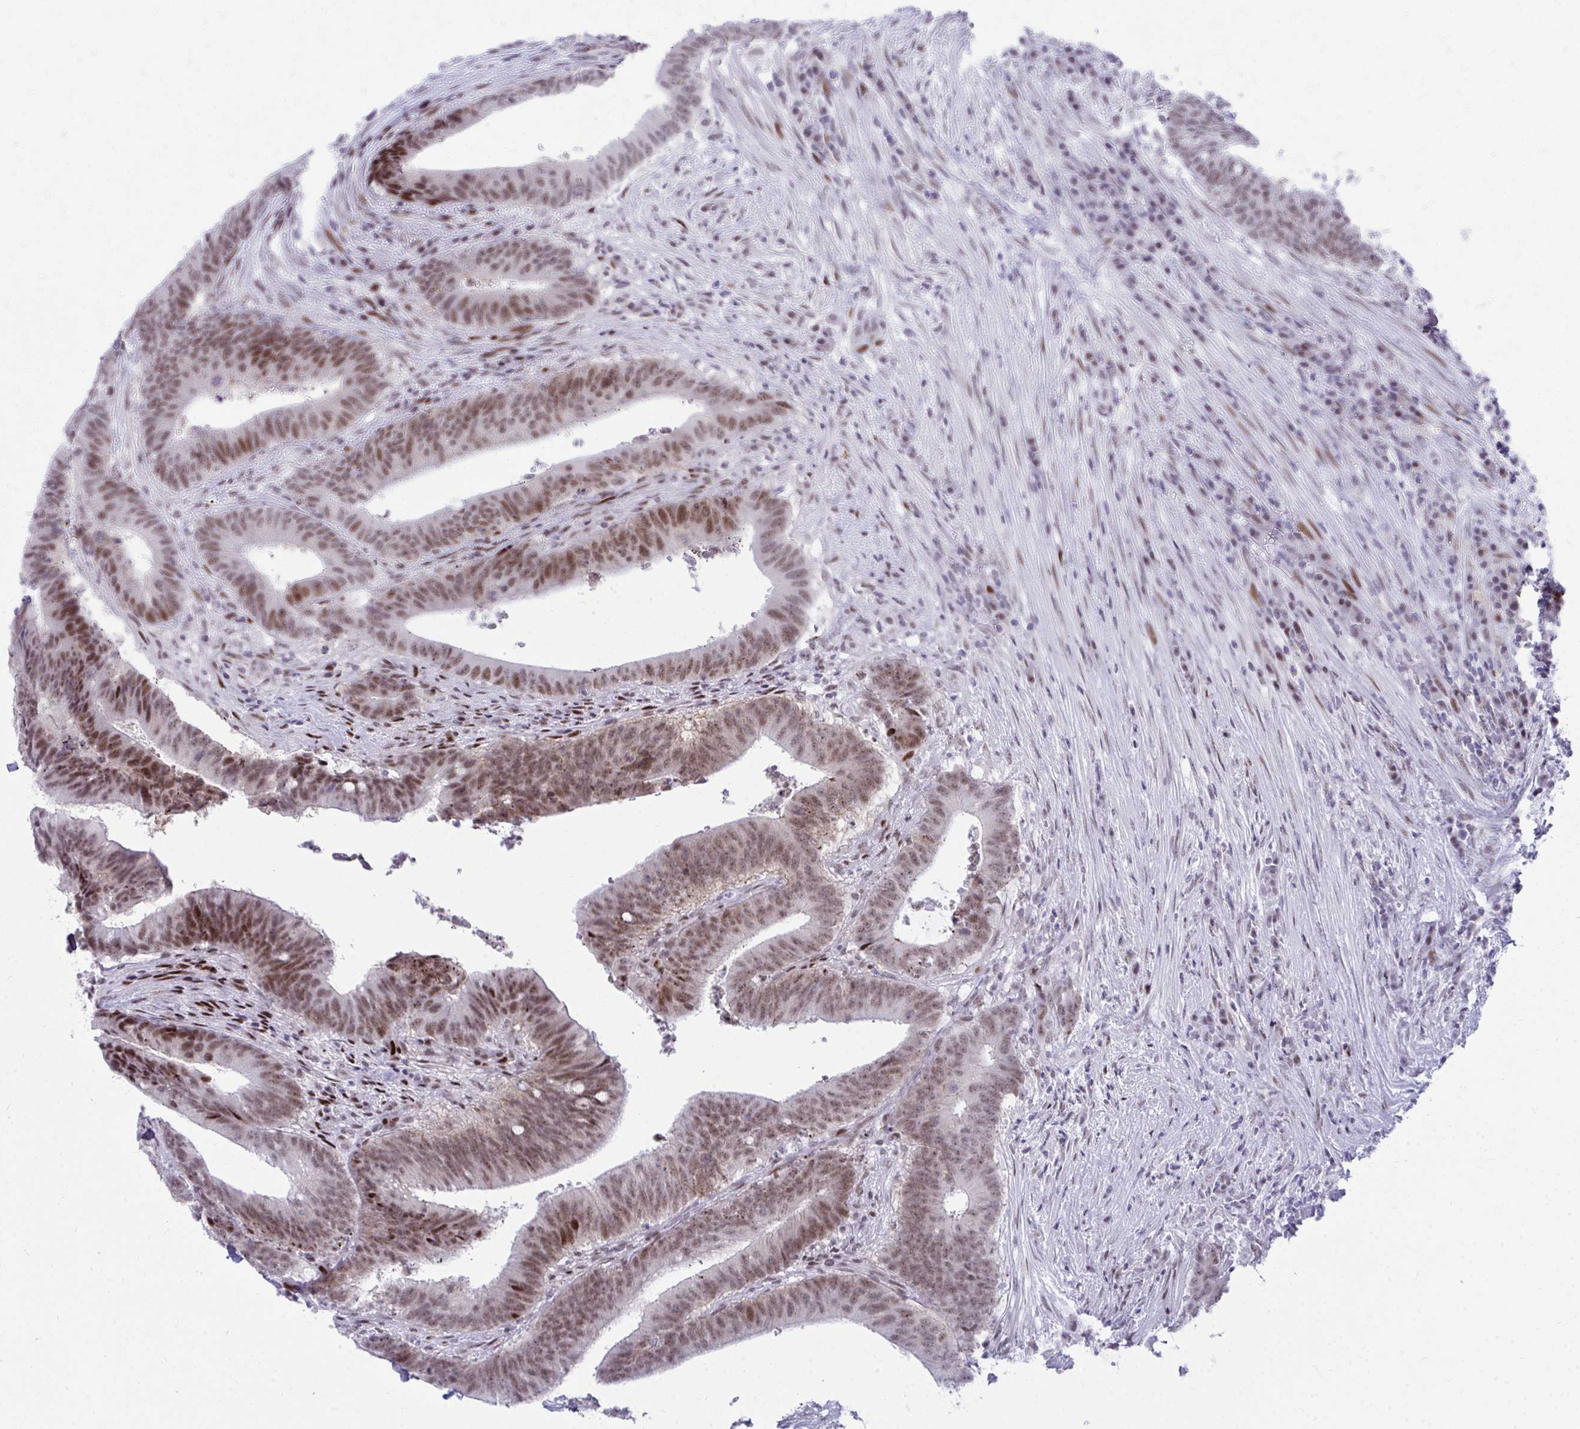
{"staining": {"intensity": "moderate", "quantity": ">75%", "location": "nuclear"}, "tissue": "colorectal cancer", "cell_type": "Tumor cells", "image_type": "cancer", "snomed": [{"axis": "morphology", "description": "Adenocarcinoma, NOS"}, {"axis": "topography", "description": "Colon"}], "caption": "Protein expression analysis of colorectal cancer (adenocarcinoma) shows moderate nuclear positivity in about >75% of tumor cells.", "gene": "GLDN", "patient": {"sex": "female", "age": 43}}